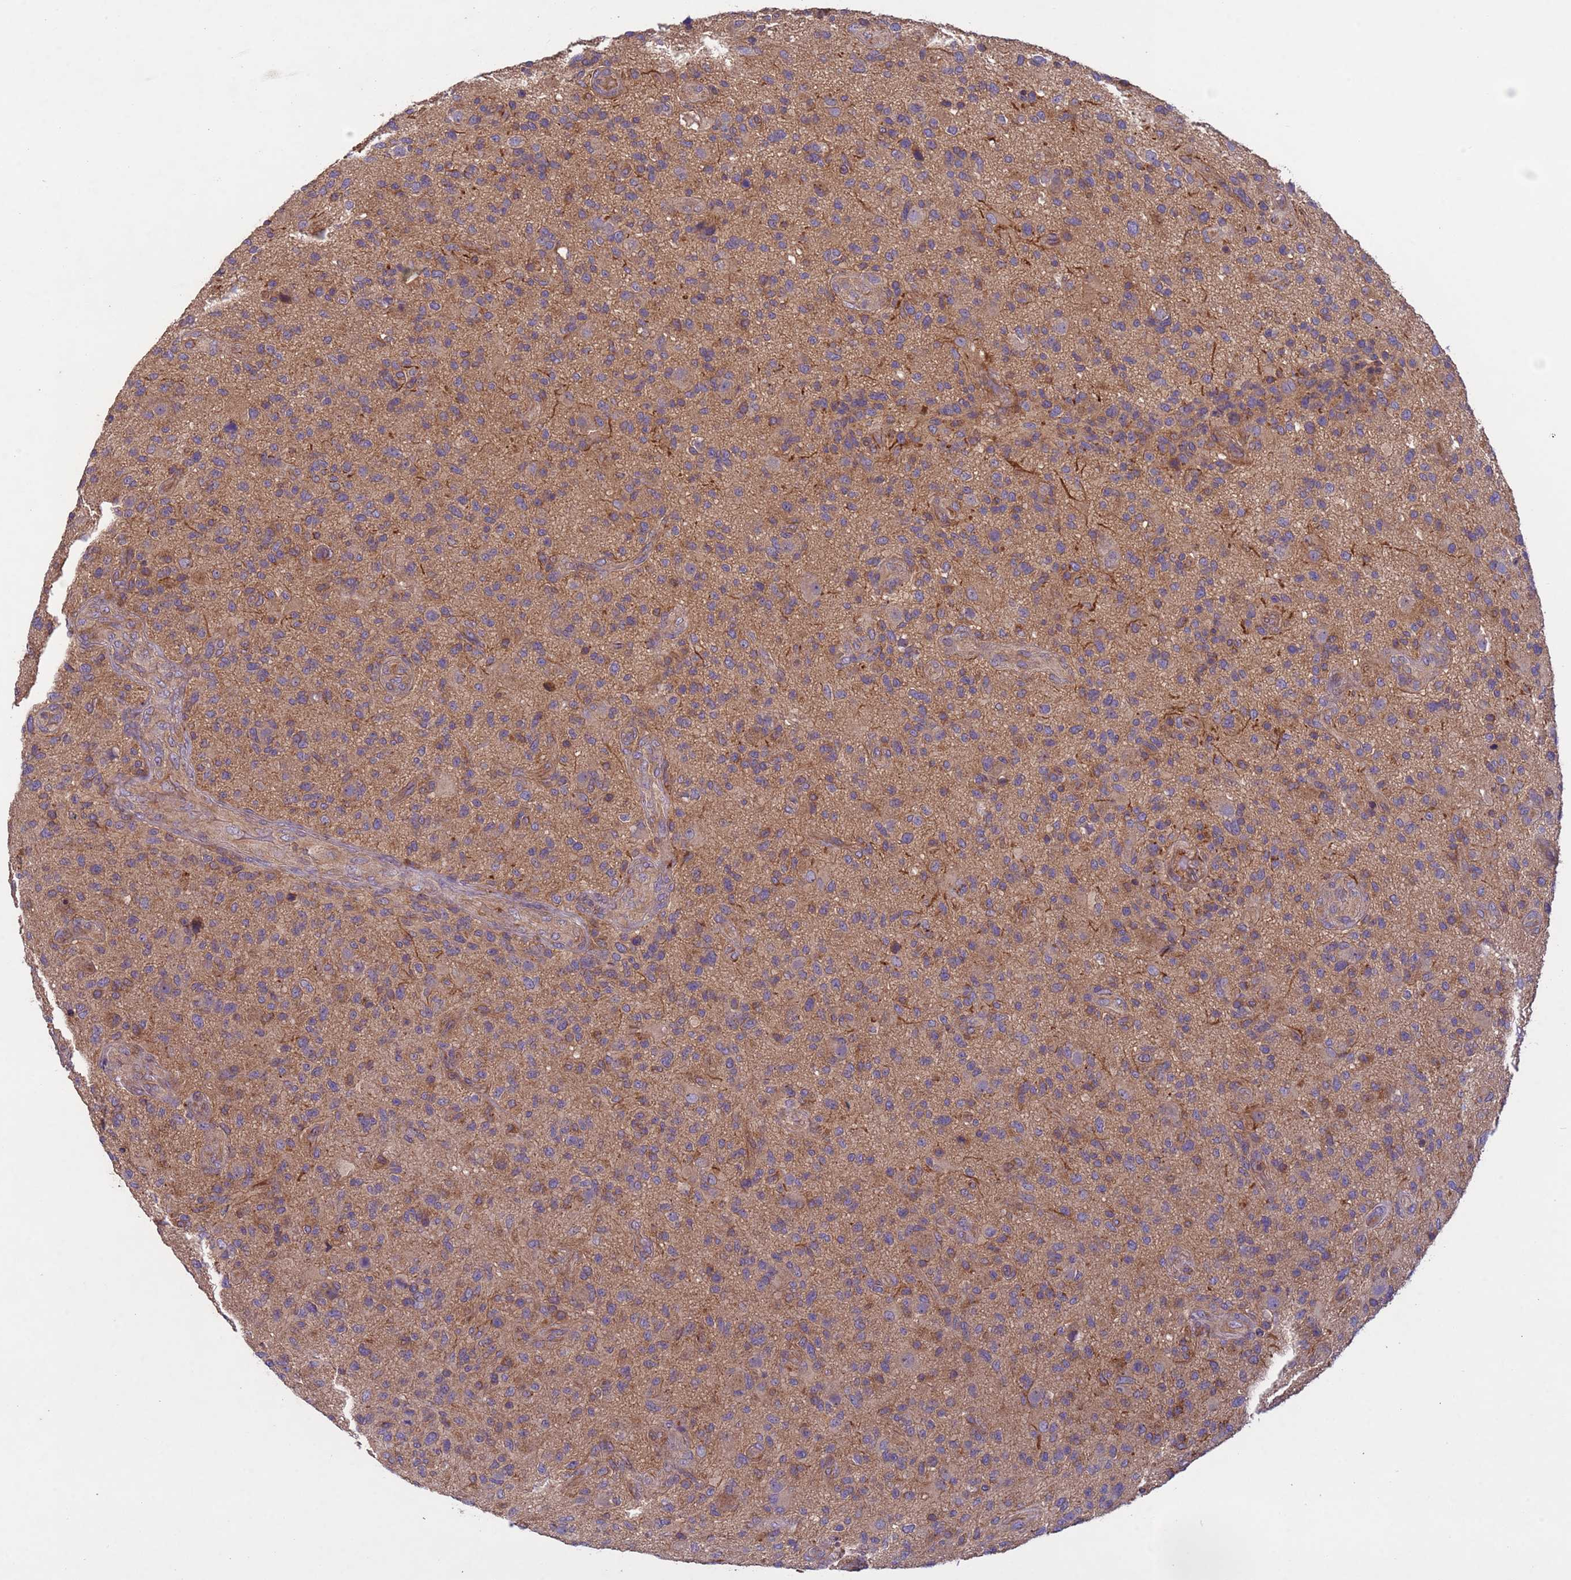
{"staining": {"intensity": "weak", "quantity": "25%-75%", "location": "cytoplasmic/membranous"}, "tissue": "glioma", "cell_type": "Tumor cells", "image_type": "cancer", "snomed": [{"axis": "morphology", "description": "Glioma, malignant, High grade"}, {"axis": "topography", "description": "Brain"}], "caption": "Immunohistochemistry photomicrograph of neoplastic tissue: human glioma stained using IHC exhibits low levels of weak protein expression localized specifically in the cytoplasmic/membranous of tumor cells, appearing as a cytoplasmic/membranous brown color.", "gene": "RAB10", "patient": {"sex": "male", "age": 47}}